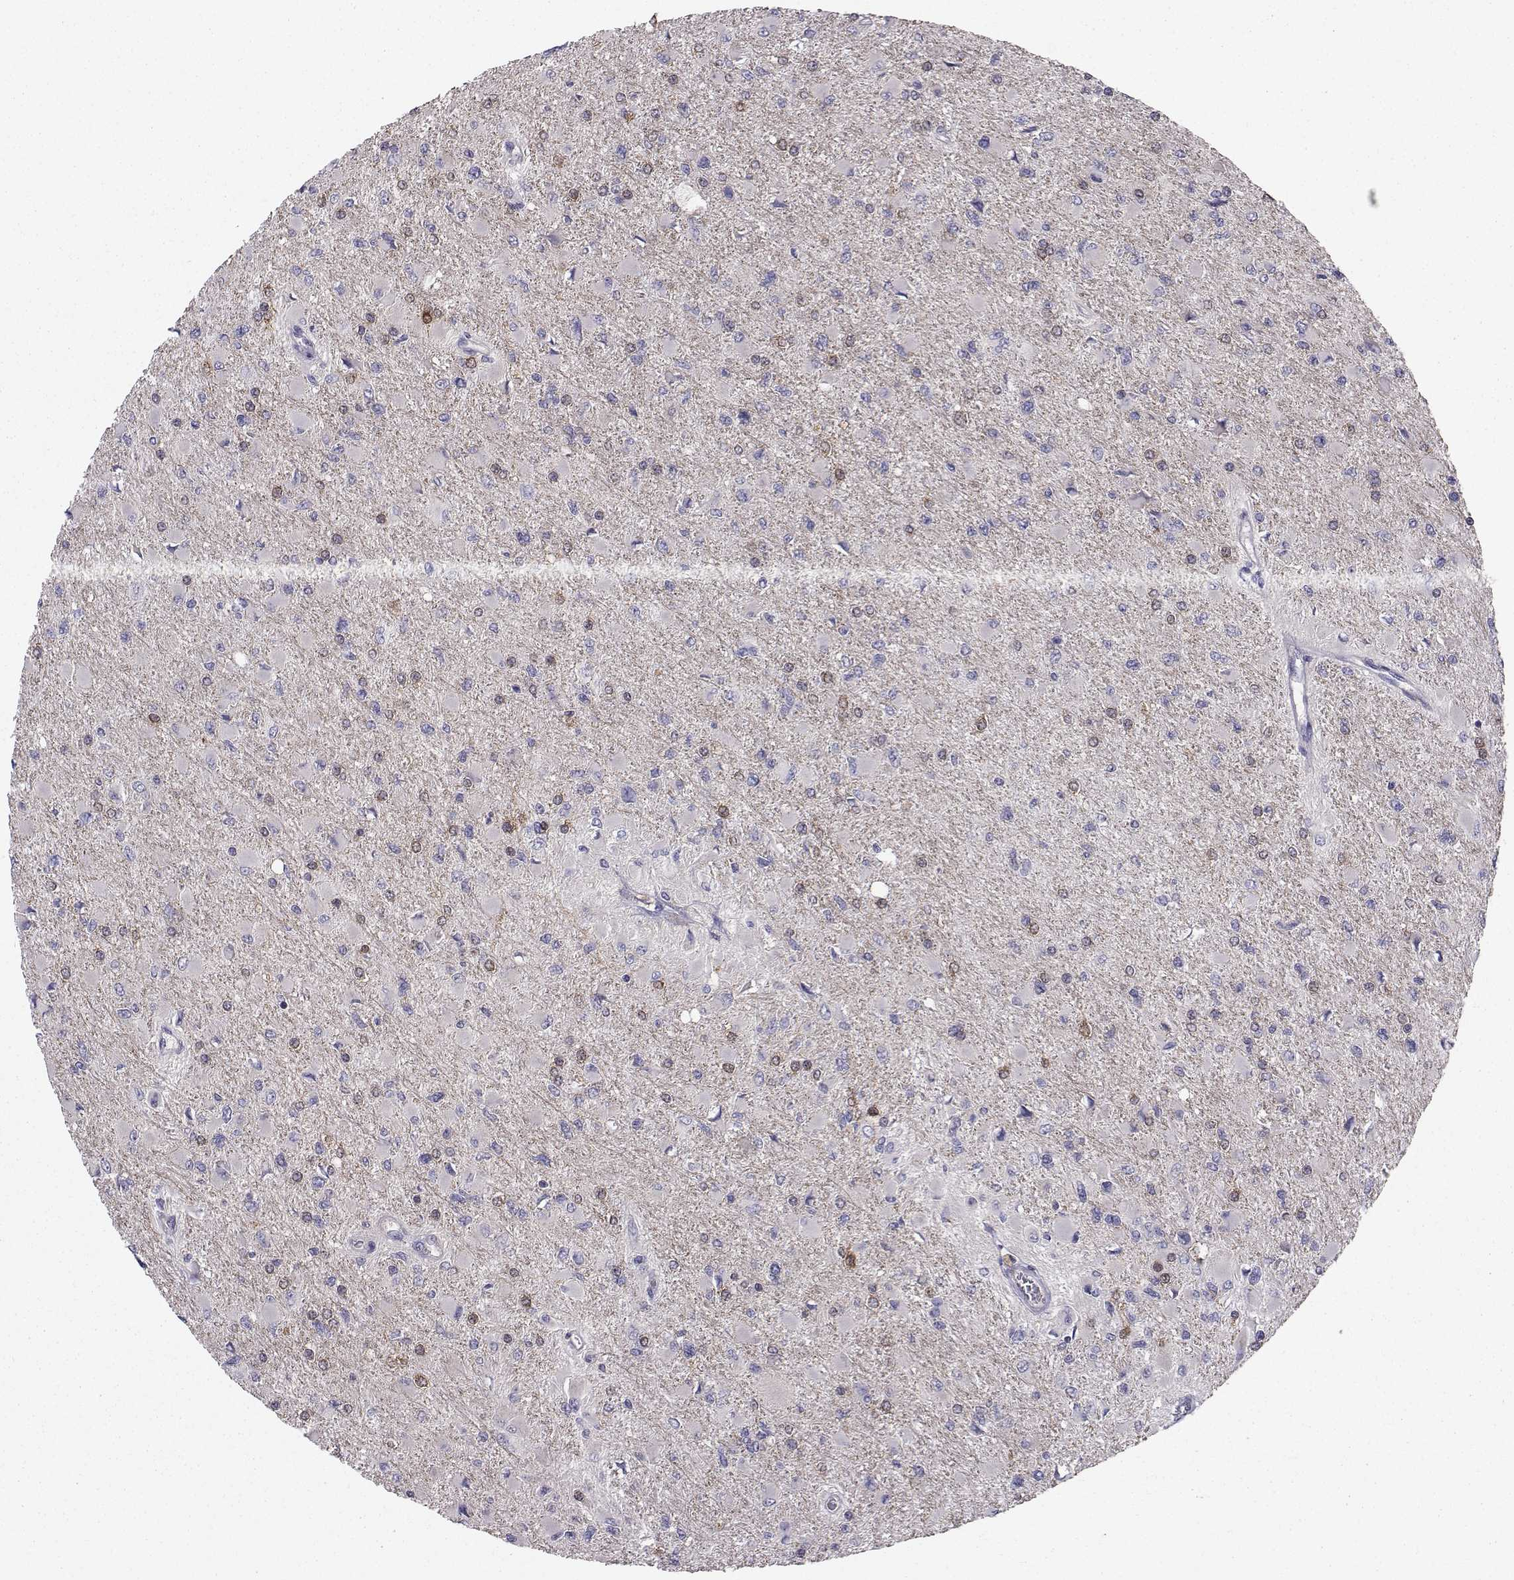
{"staining": {"intensity": "negative", "quantity": "none", "location": "none"}, "tissue": "glioma", "cell_type": "Tumor cells", "image_type": "cancer", "snomed": [{"axis": "morphology", "description": "Glioma, malignant, High grade"}, {"axis": "topography", "description": "Cerebral cortex"}], "caption": "This image is of glioma stained with immunohistochemistry to label a protein in brown with the nuclei are counter-stained blue. There is no positivity in tumor cells.", "gene": "PEX5L", "patient": {"sex": "female", "age": 36}}